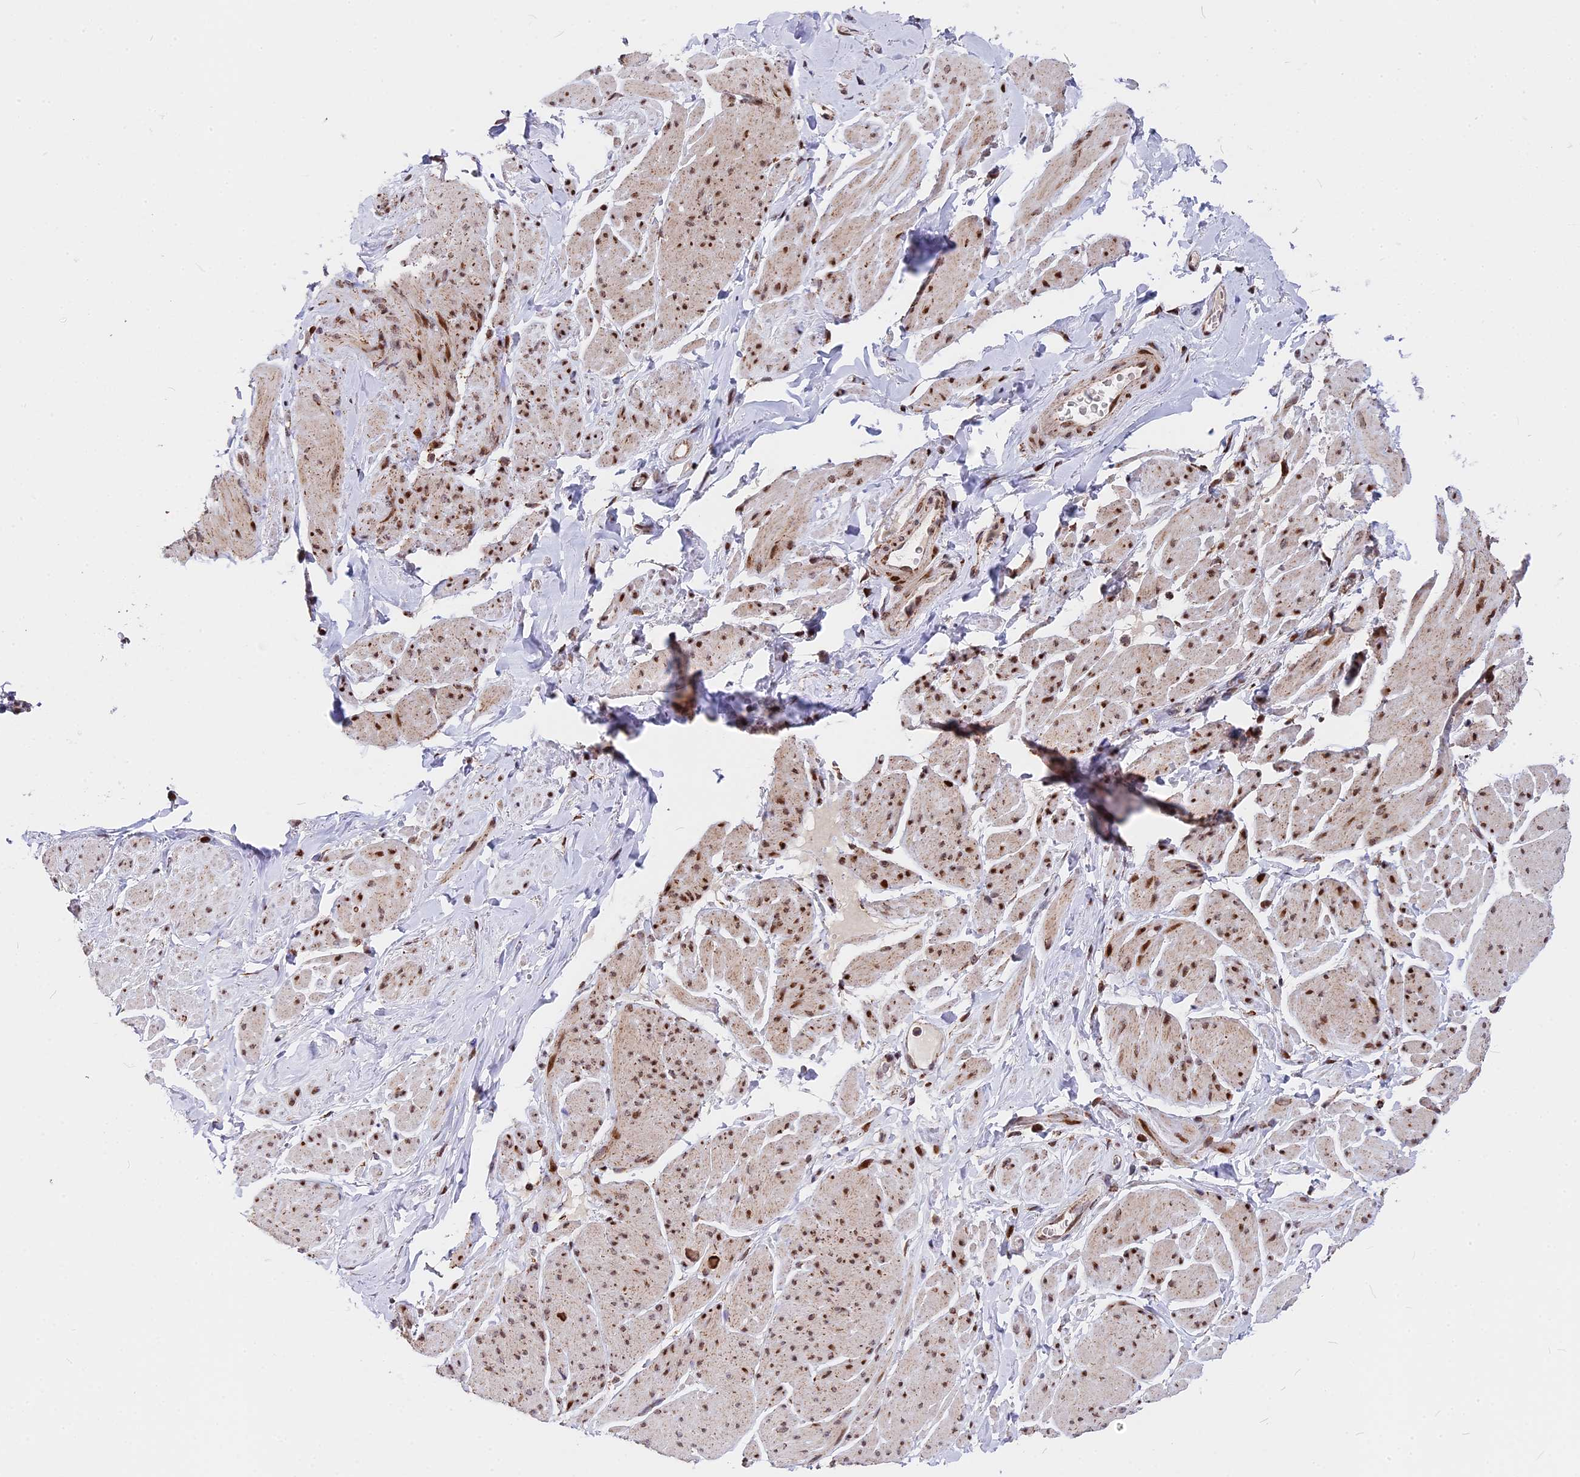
{"staining": {"intensity": "moderate", "quantity": "<25%", "location": "nuclear"}, "tissue": "smooth muscle", "cell_type": "Smooth muscle cells", "image_type": "normal", "snomed": [{"axis": "morphology", "description": "Normal tissue, NOS"}, {"axis": "topography", "description": "Smooth muscle"}, {"axis": "topography", "description": "Peripheral nerve tissue"}], "caption": "Protein staining of unremarkable smooth muscle exhibits moderate nuclear expression in approximately <25% of smooth muscle cells.", "gene": "FAM174C", "patient": {"sex": "male", "age": 69}}